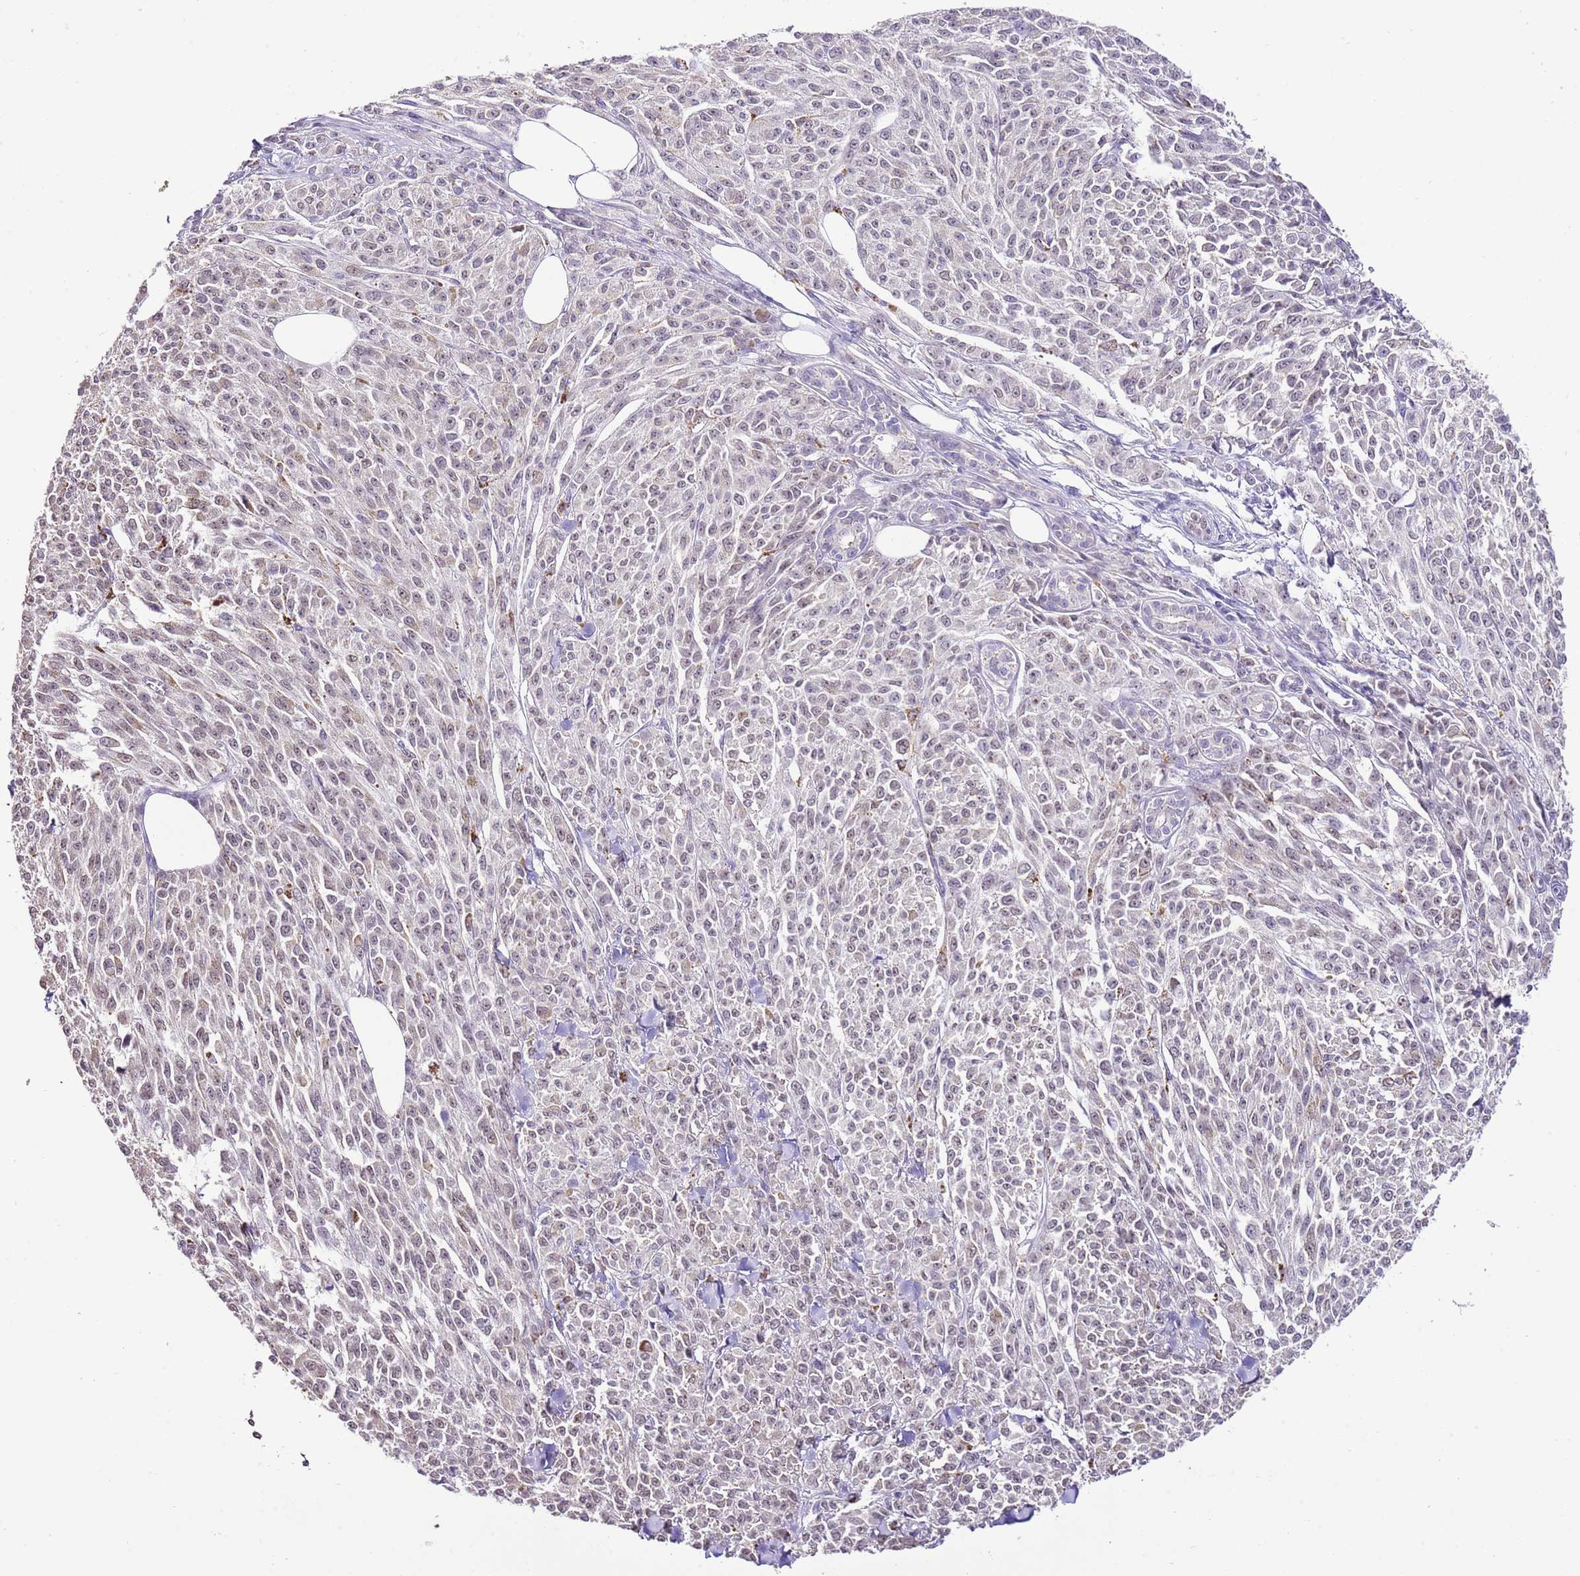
{"staining": {"intensity": "weak", "quantity": "25%-75%", "location": "nuclear"}, "tissue": "melanoma", "cell_type": "Tumor cells", "image_type": "cancer", "snomed": [{"axis": "morphology", "description": "Malignant melanoma, NOS"}, {"axis": "topography", "description": "Skin"}], "caption": "Human malignant melanoma stained for a protein (brown) reveals weak nuclear positive staining in about 25%-75% of tumor cells.", "gene": "IZUMO4", "patient": {"sex": "female", "age": 52}}